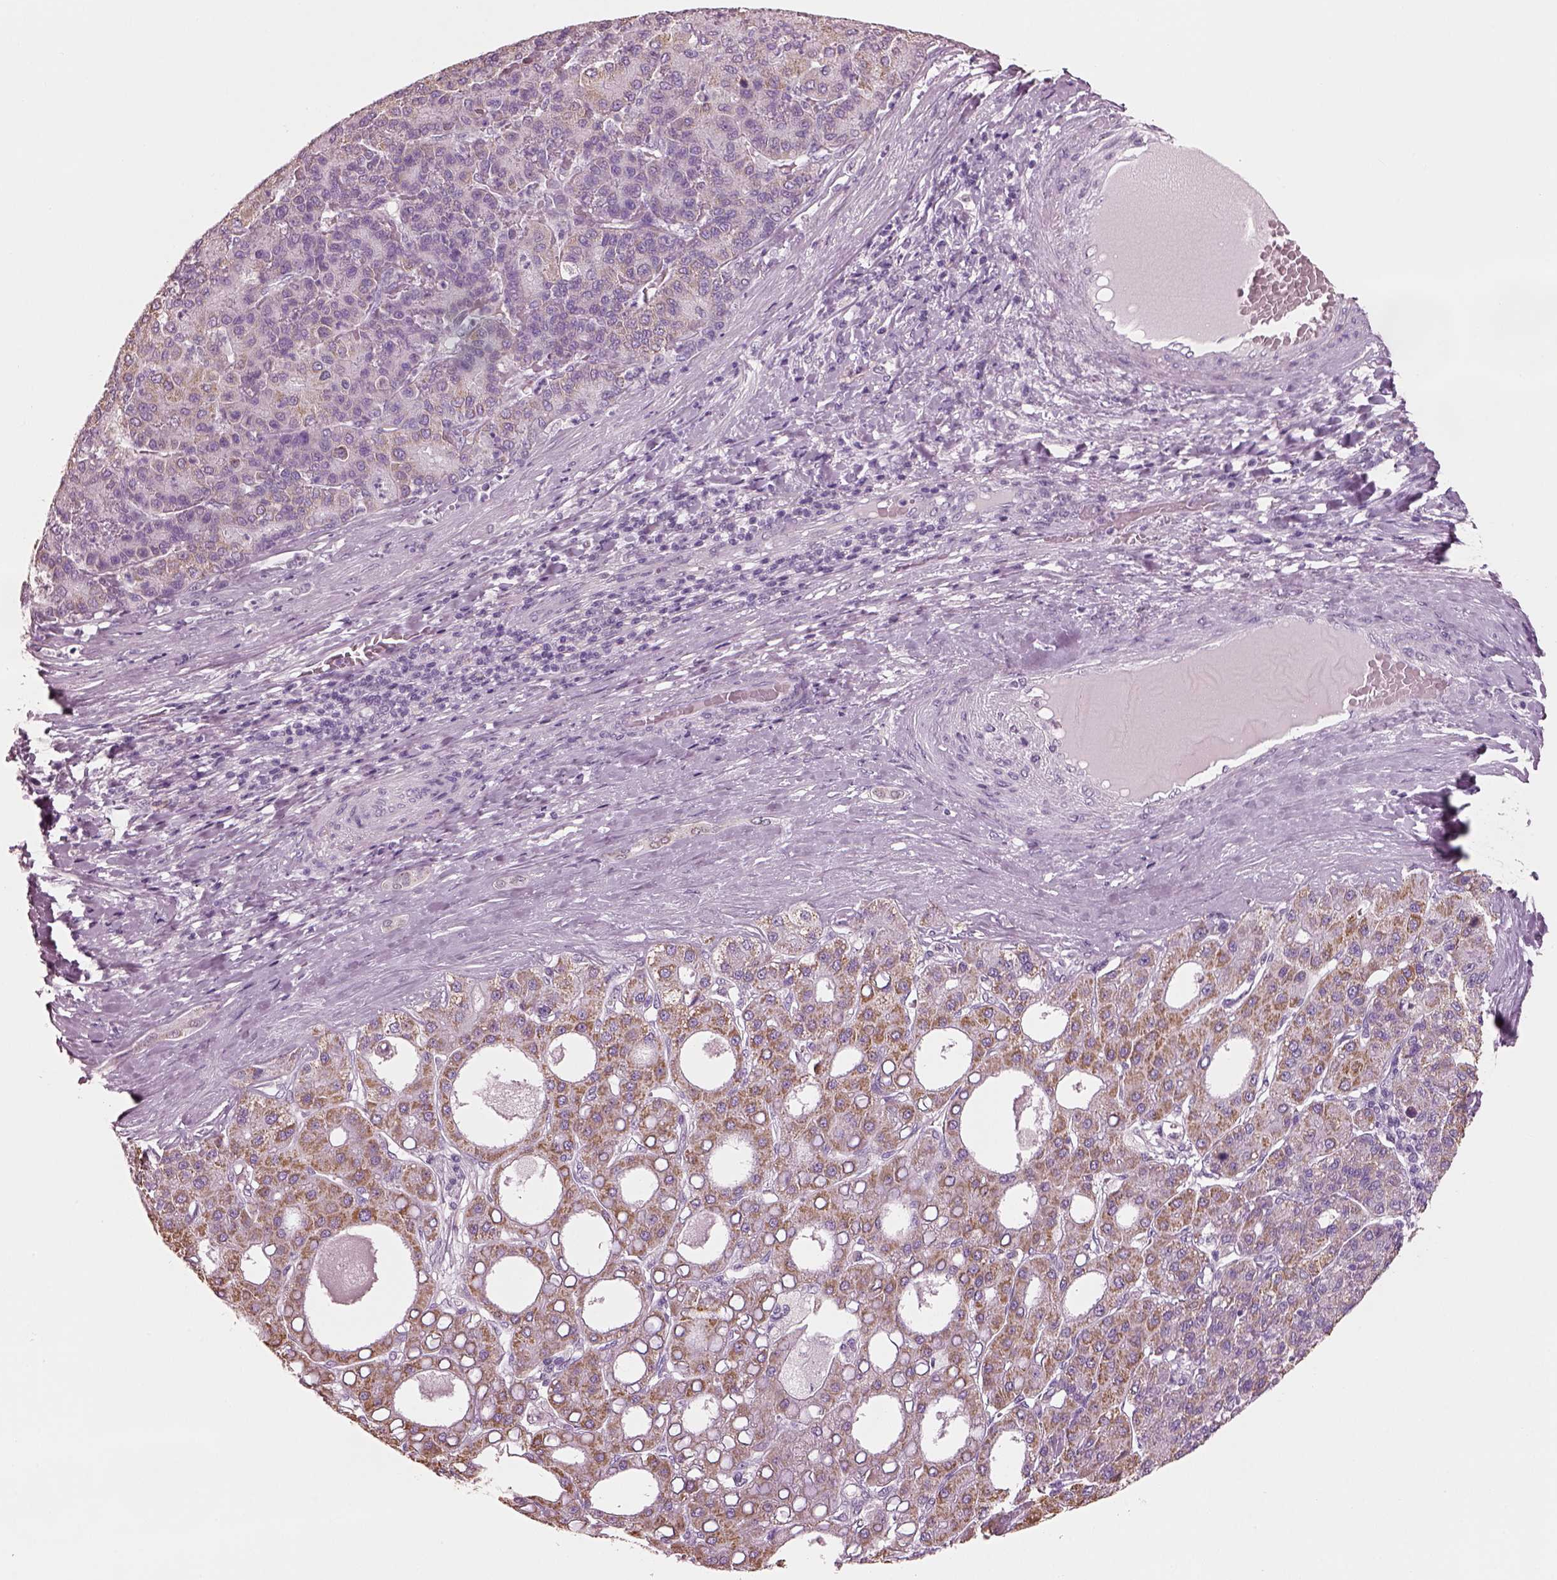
{"staining": {"intensity": "moderate", "quantity": ">75%", "location": "cytoplasmic/membranous"}, "tissue": "liver cancer", "cell_type": "Tumor cells", "image_type": "cancer", "snomed": [{"axis": "morphology", "description": "Carcinoma, Hepatocellular, NOS"}, {"axis": "topography", "description": "Liver"}], "caption": "Moderate cytoplasmic/membranous positivity is seen in about >75% of tumor cells in liver cancer (hepatocellular carcinoma).", "gene": "ELSPBP1", "patient": {"sex": "male", "age": 65}}